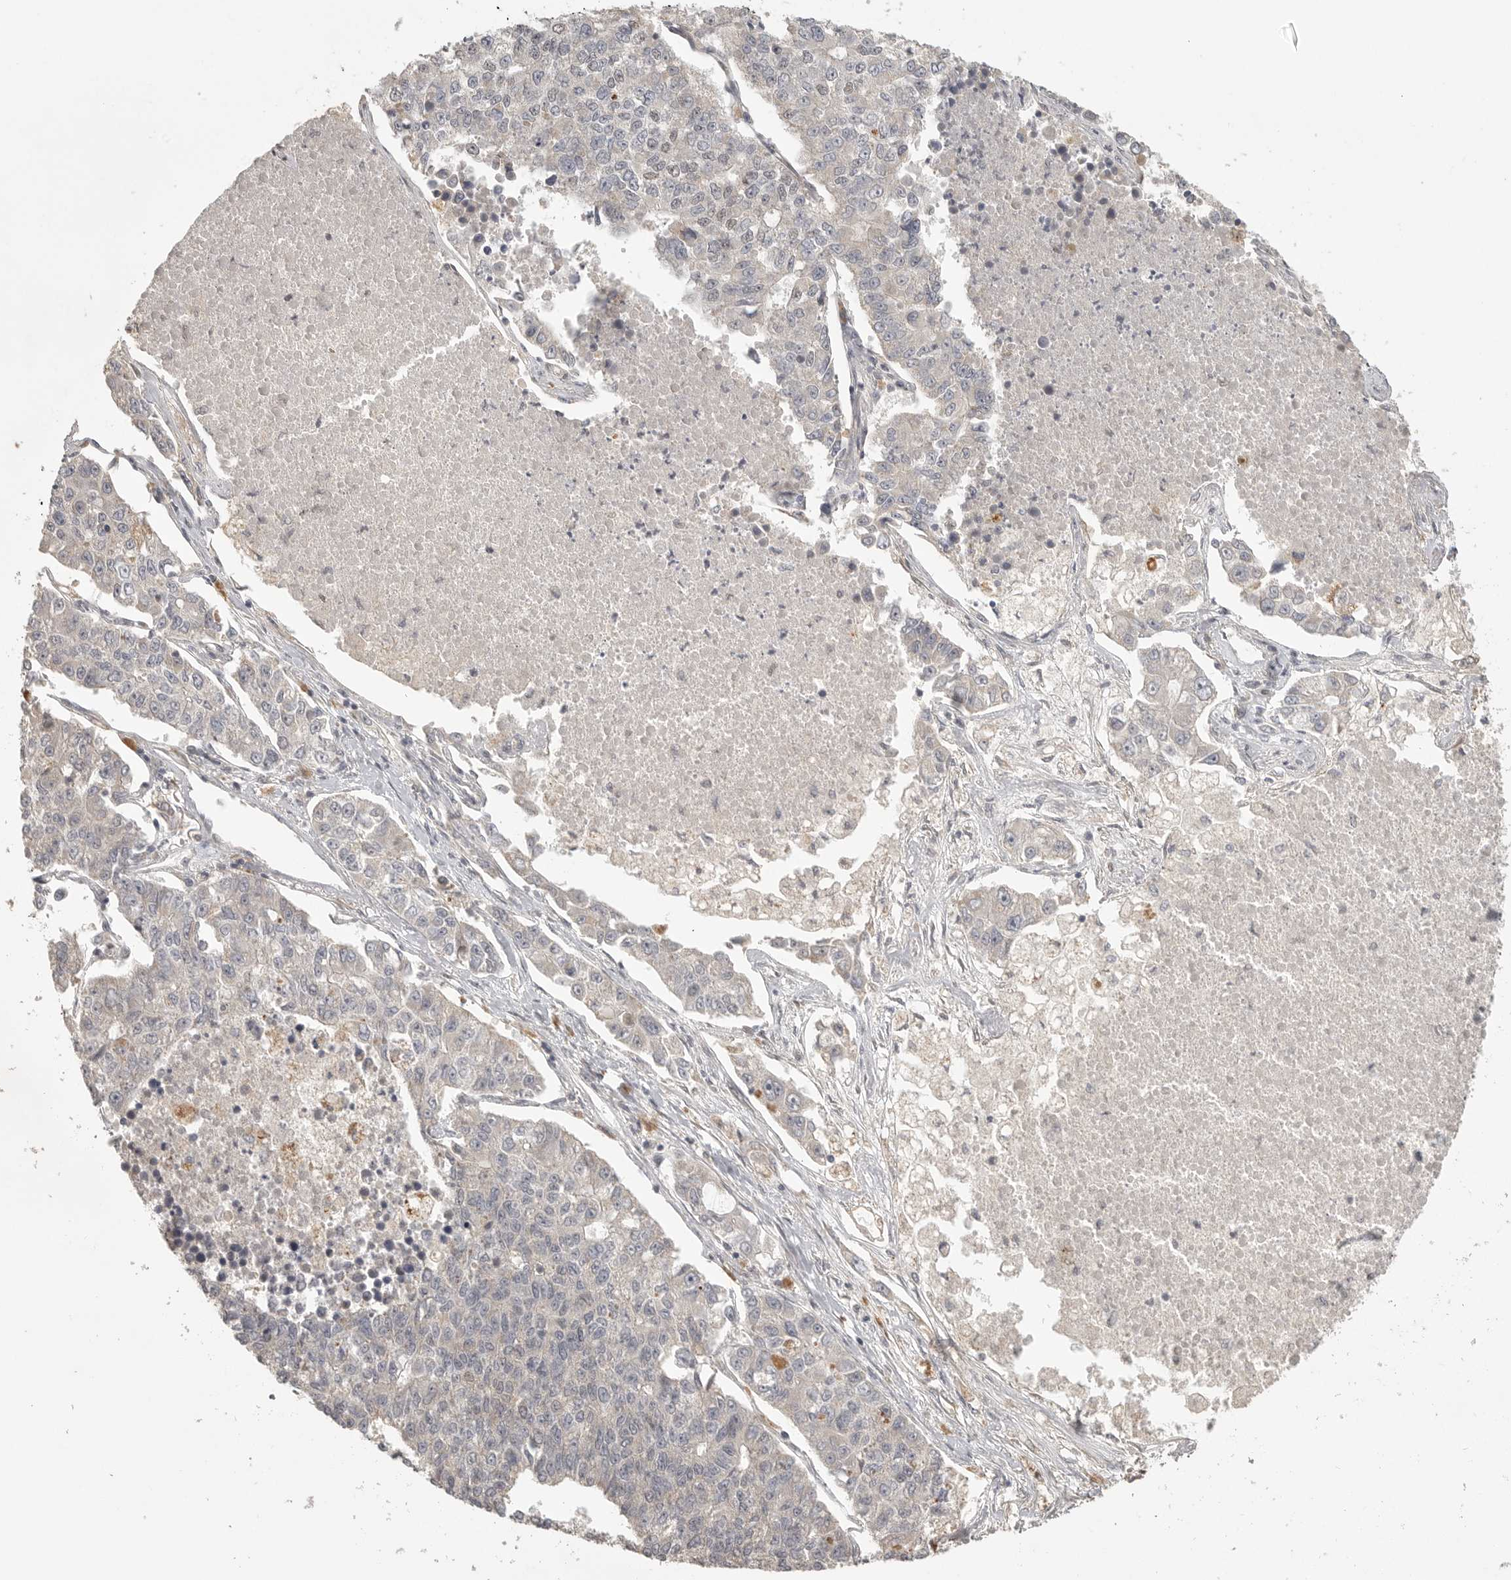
{"staining": {"intensity": "negative", "quantity": "none", "location": "none"}, "tissue": "lung cancer", "cell_type": "Tumor cells", "image_type": "cancer", "snomed": [{"axis": "morphology", "description": "Adenocarcinoma, NOS"}, {"axis": "topography", "description": "Lung"}], "caption": "An immunohistochemistry photomicrograph of lung cancer is shown. There is no staining in tumor cells of lung cancer.", "gene": "POMP", "patient": {"sex": "male", "age": 49}}